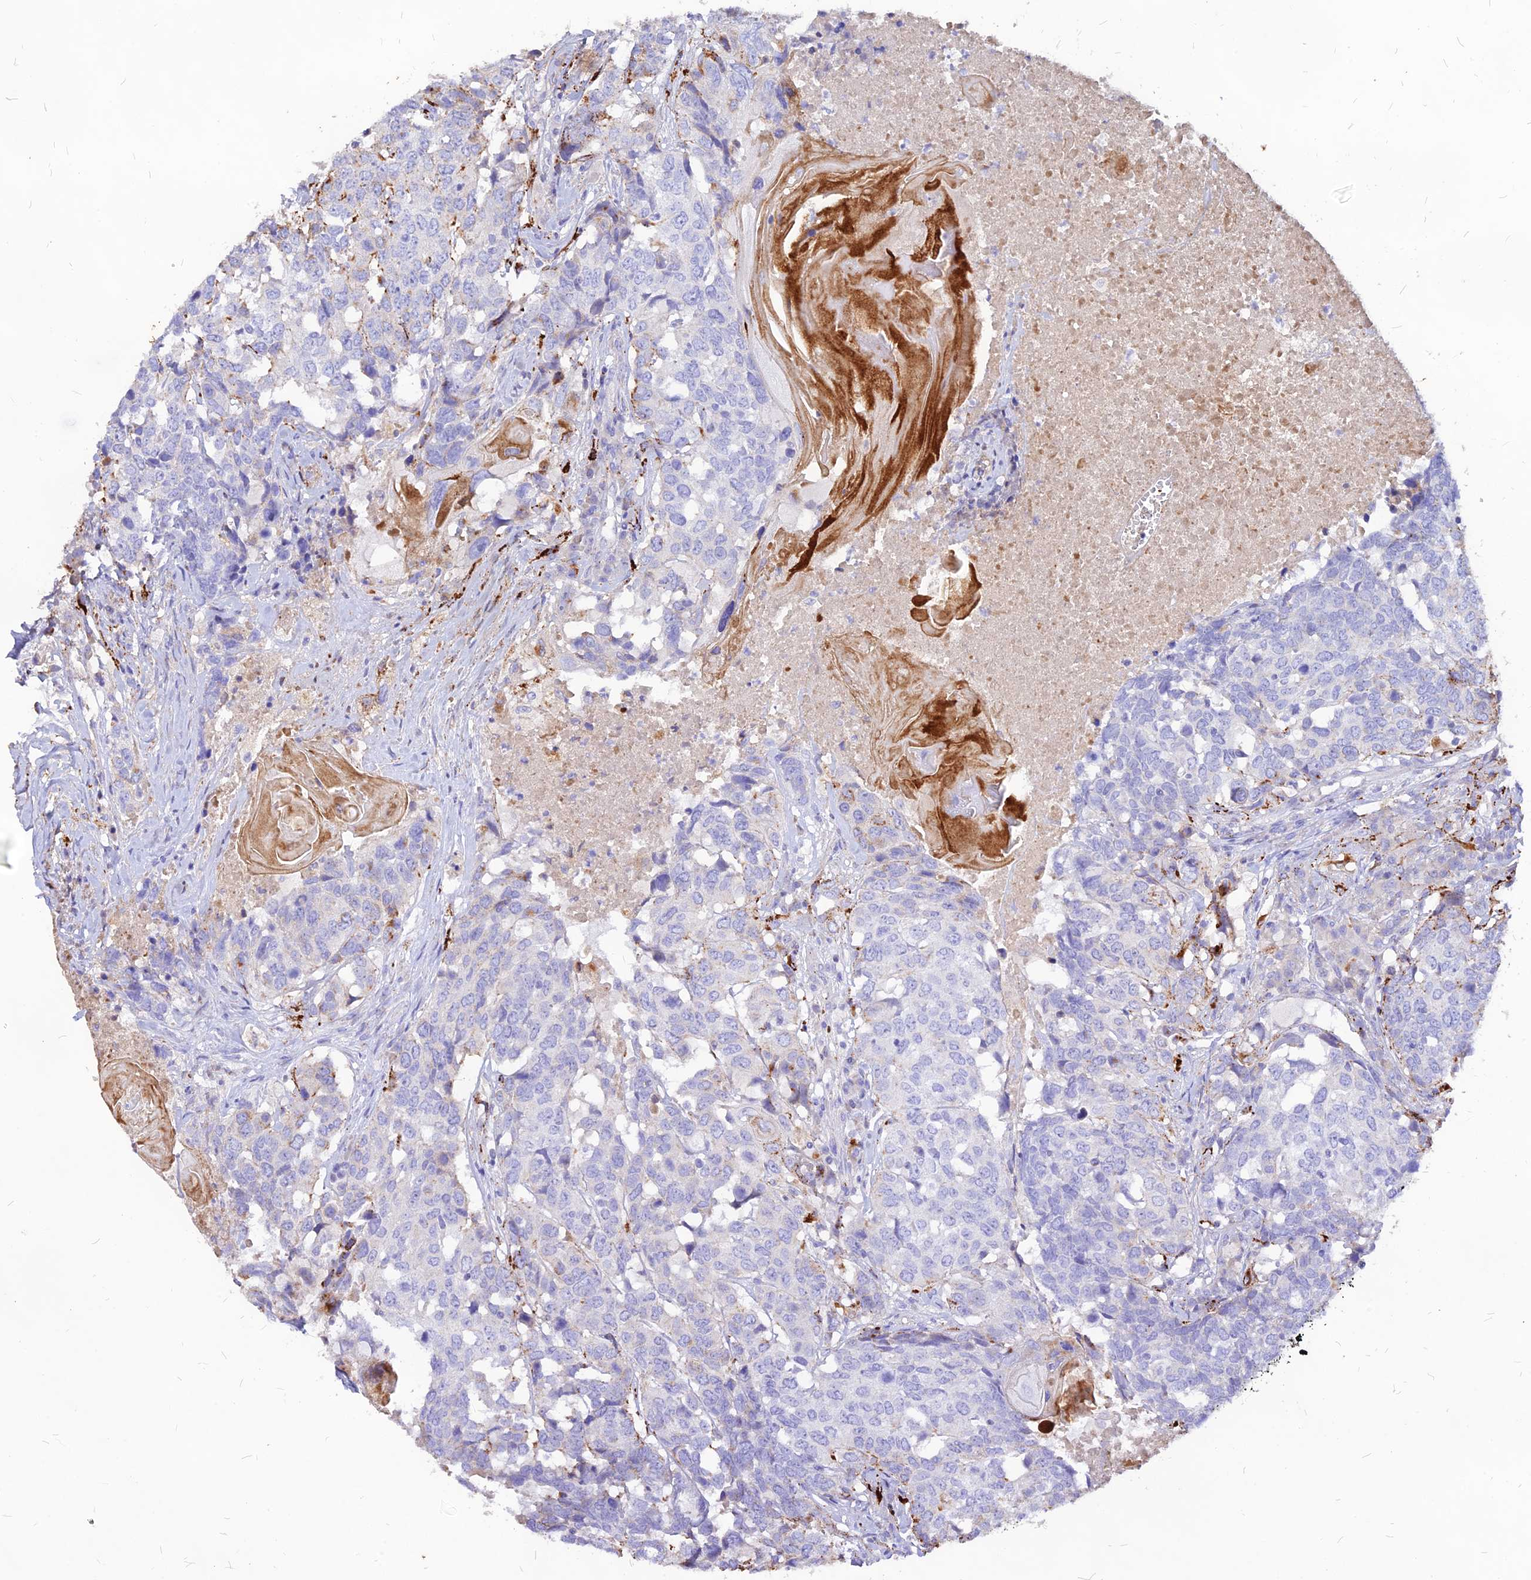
{"staining": {"intensity": "negative", "quantity": "none", "location": "none"}, "tissue": "head and neck cancer", "cell_type": "Tumor cells", "image_type": "cancer", "snomed": [{"axis": "morphology", "description": "Squamous cell carcinoma, NOS"}, {"axis": "topography", "description": "Head-Neck"}], "caption": "An immunohistochemistry (IHC) photomicrograph of squamous cell carcinoma (head and neck) is shown. There is no staining in tumor cells of squamous cell carcinoma (head and neck). (DAB (3,3'-diaminobenzidine) IHC with hematoxylin counter stain).", "gene": "RIMOC1", "patient": {"sex": "male", "age": 66}}